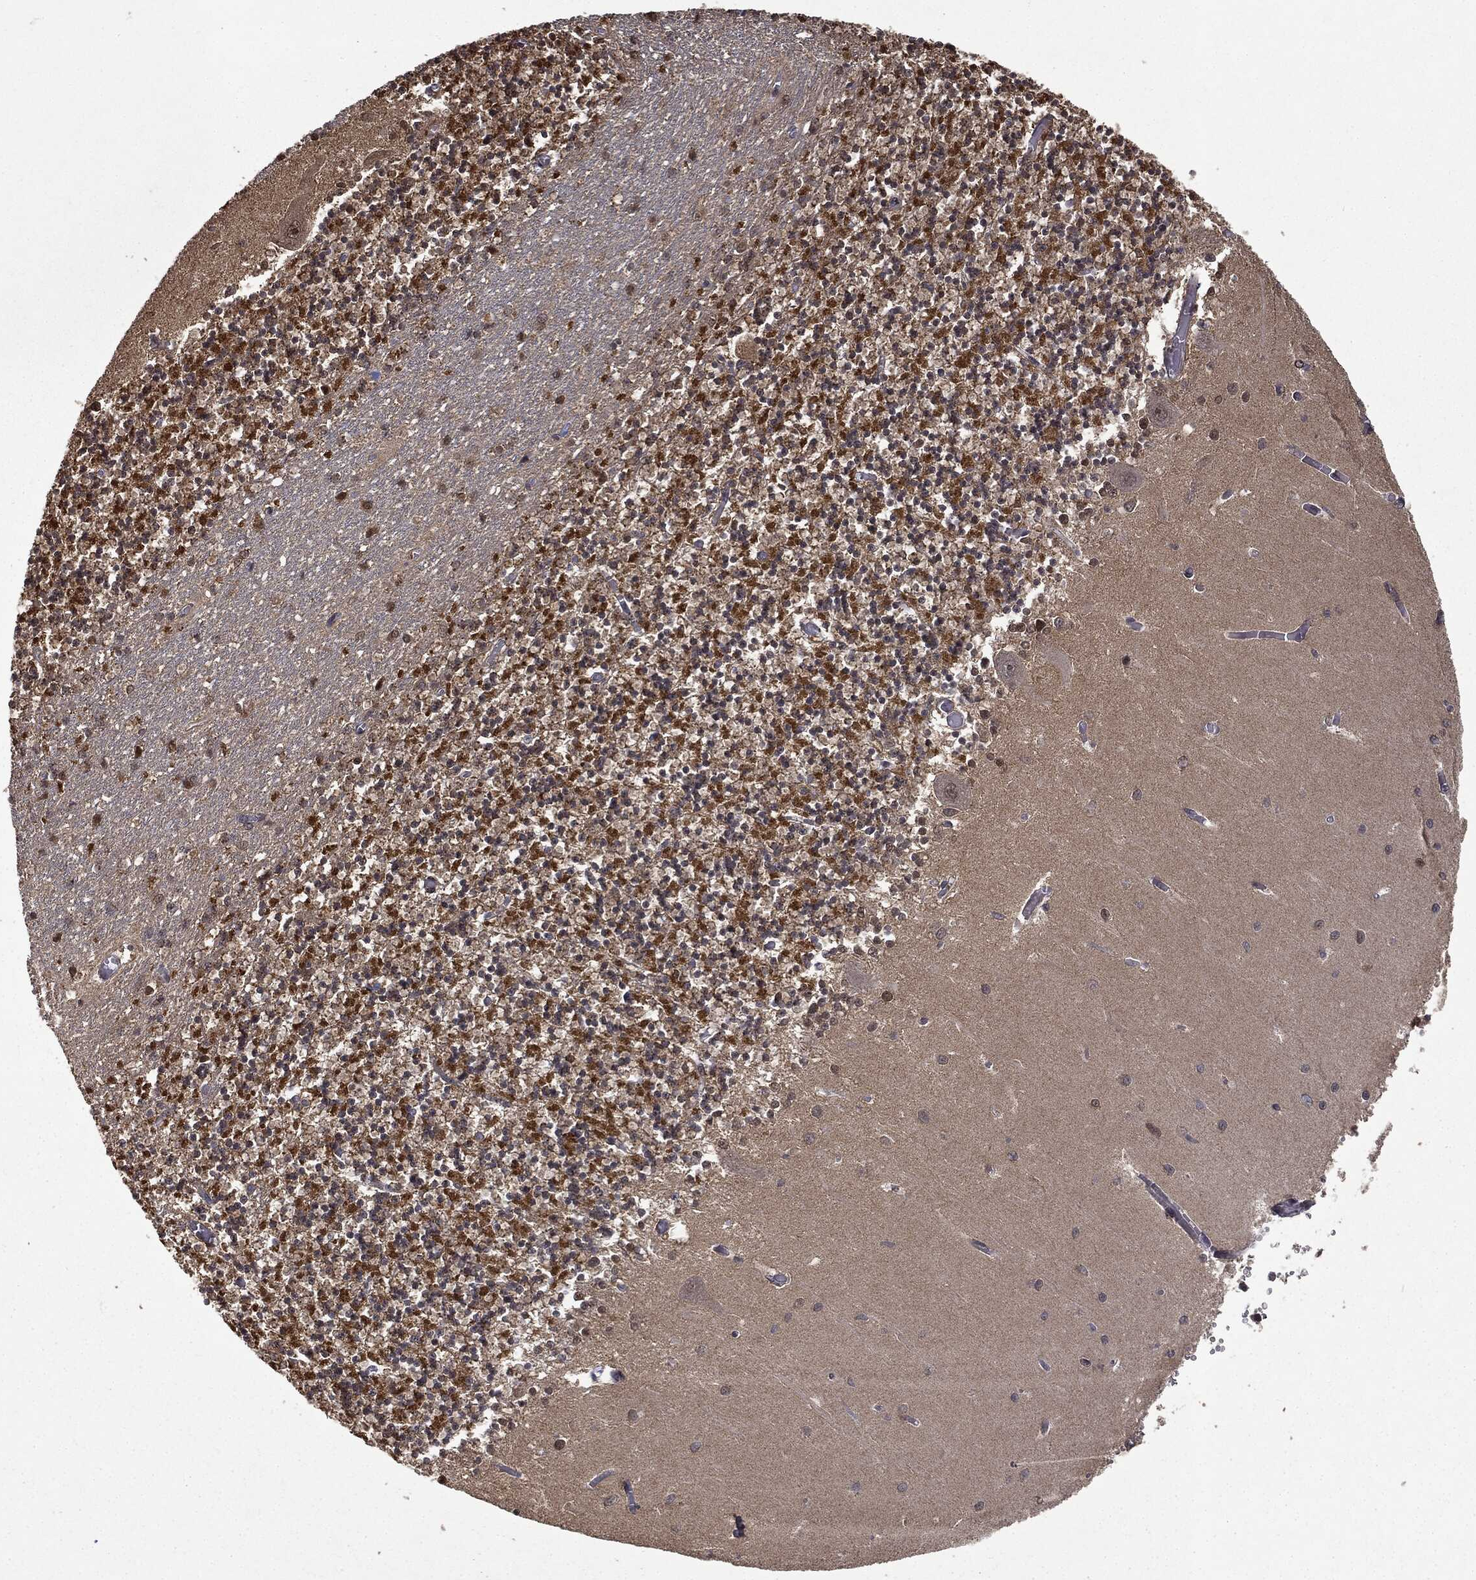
{"staining": {"intensity": "moderate", "quantity": "<25%", "location": "nuclear"}, "tissue": "cerebellum", "cell_type": "Cells in granular layer", "image_type": "normal", "snomed": [{"axis": "morphology", "description": "Normal tissue, NOS"}, {"axis": "topography", "description": "Cerebellum"}], "caption": "Immunohistochemistry of benign cerebellum demonstrates low levels of moderate nuclear expression in about <25% of cells in granular layer. Ihc stains the protein of interest in brown and the nuclei are stained blue.", "gene": "ZNHIT6", "patient": {"sex": "female", "age": 64}}